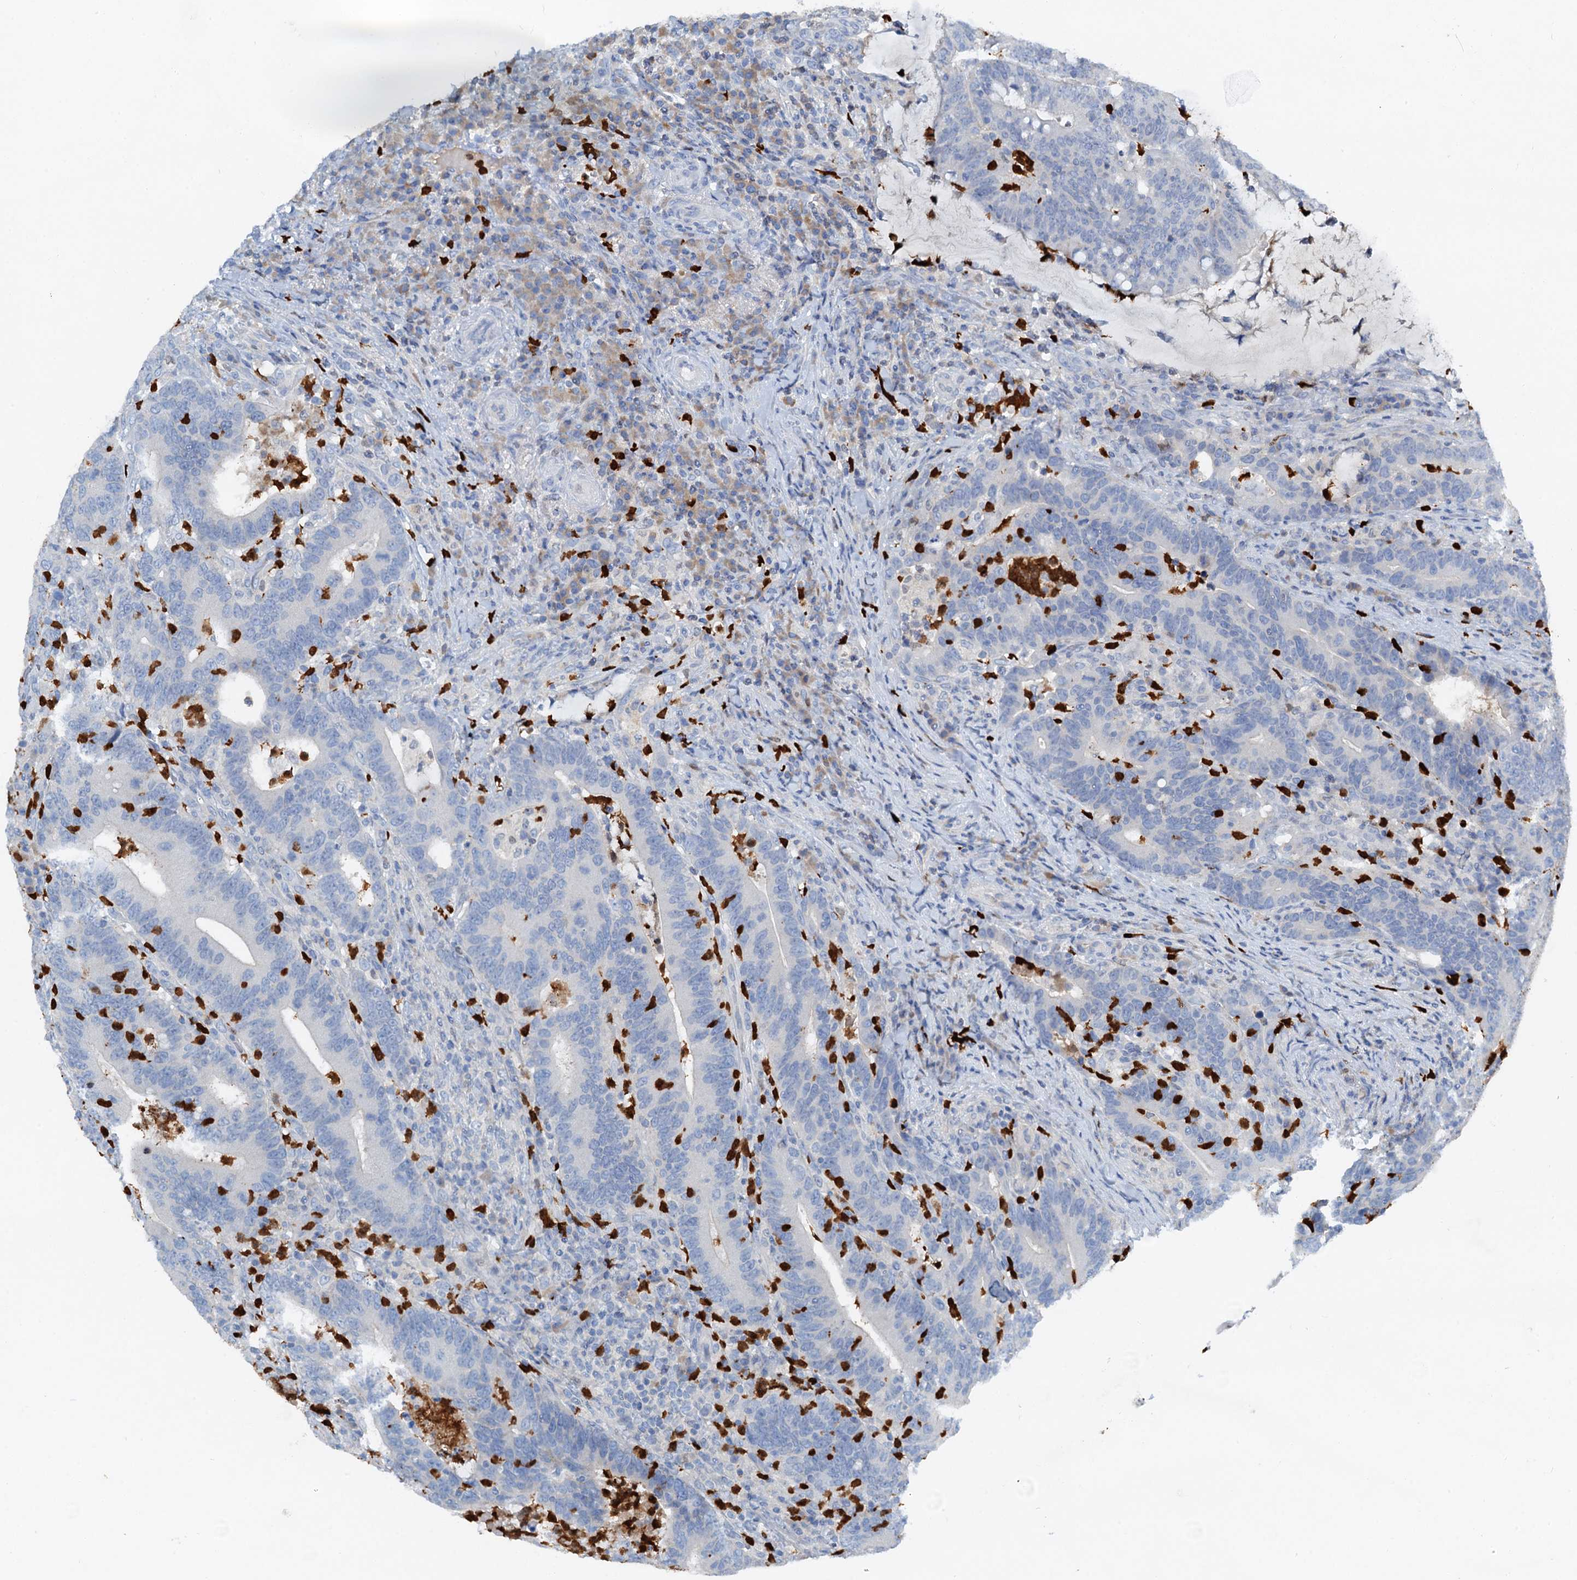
{"staining": {"intensity": "negative", "quantity": "none", "location": "none"}, "tissue": "colorectal cancer", "cell_type": "Tumor cells", "image_type": "cancer", "snomed": [{"axis": "morphology", "description": "Adenocarcinoma, NOS"}, {"axis": "topography", "description": "Colon"}], "caption": "This photomicrograph is of adenocarcinoma (colorectal) stained with IHC to label a protein in brown with the nuclei are counter-stained blue. There is no staining in tumor cells.", "gene": "OTOA", "patient": {"sex": "female", "age": 66}}